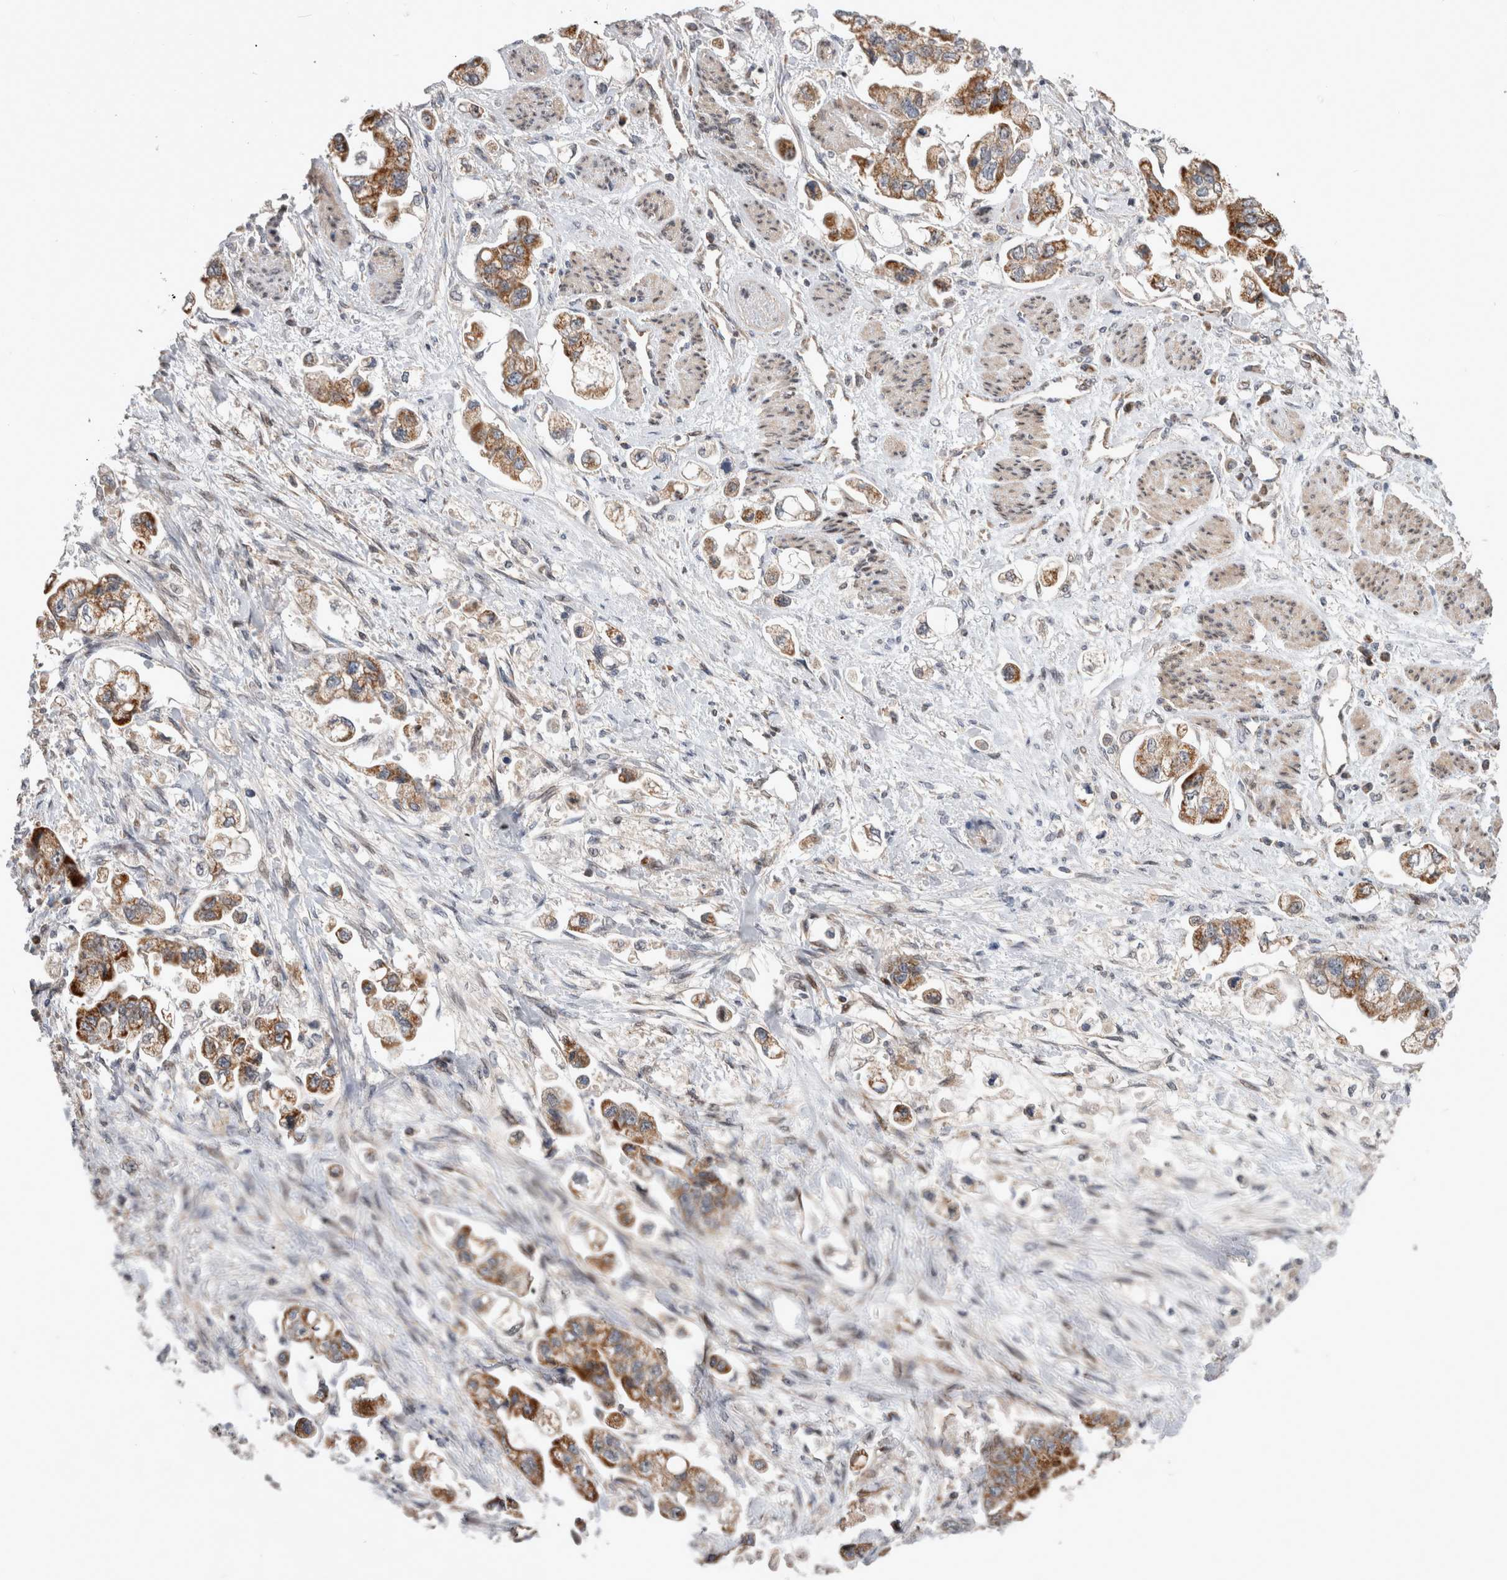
{"staining": {"intensity": "strong", "quantity": ">75%", "location": "cytoplasmic/membranous"}, "tissue": "stomach cancer", "cell_type": "Tumor cells", "image_type": "cancer", "snomed": [{"axis": "morphology", "description": "Adenocarcinoma, NOS"}, {"axis": "topography", "description": "Stomach"}], "caption": "Immunohistochemistry (IHC) (DAB) staining of human stomach cancer (adenocarcinoma) shows strong cytoplasmic/membranous protein expression in about >75% of tumor cells.", "gene": "MRPL37", "patient": {"sex": "male", "age": 62}}